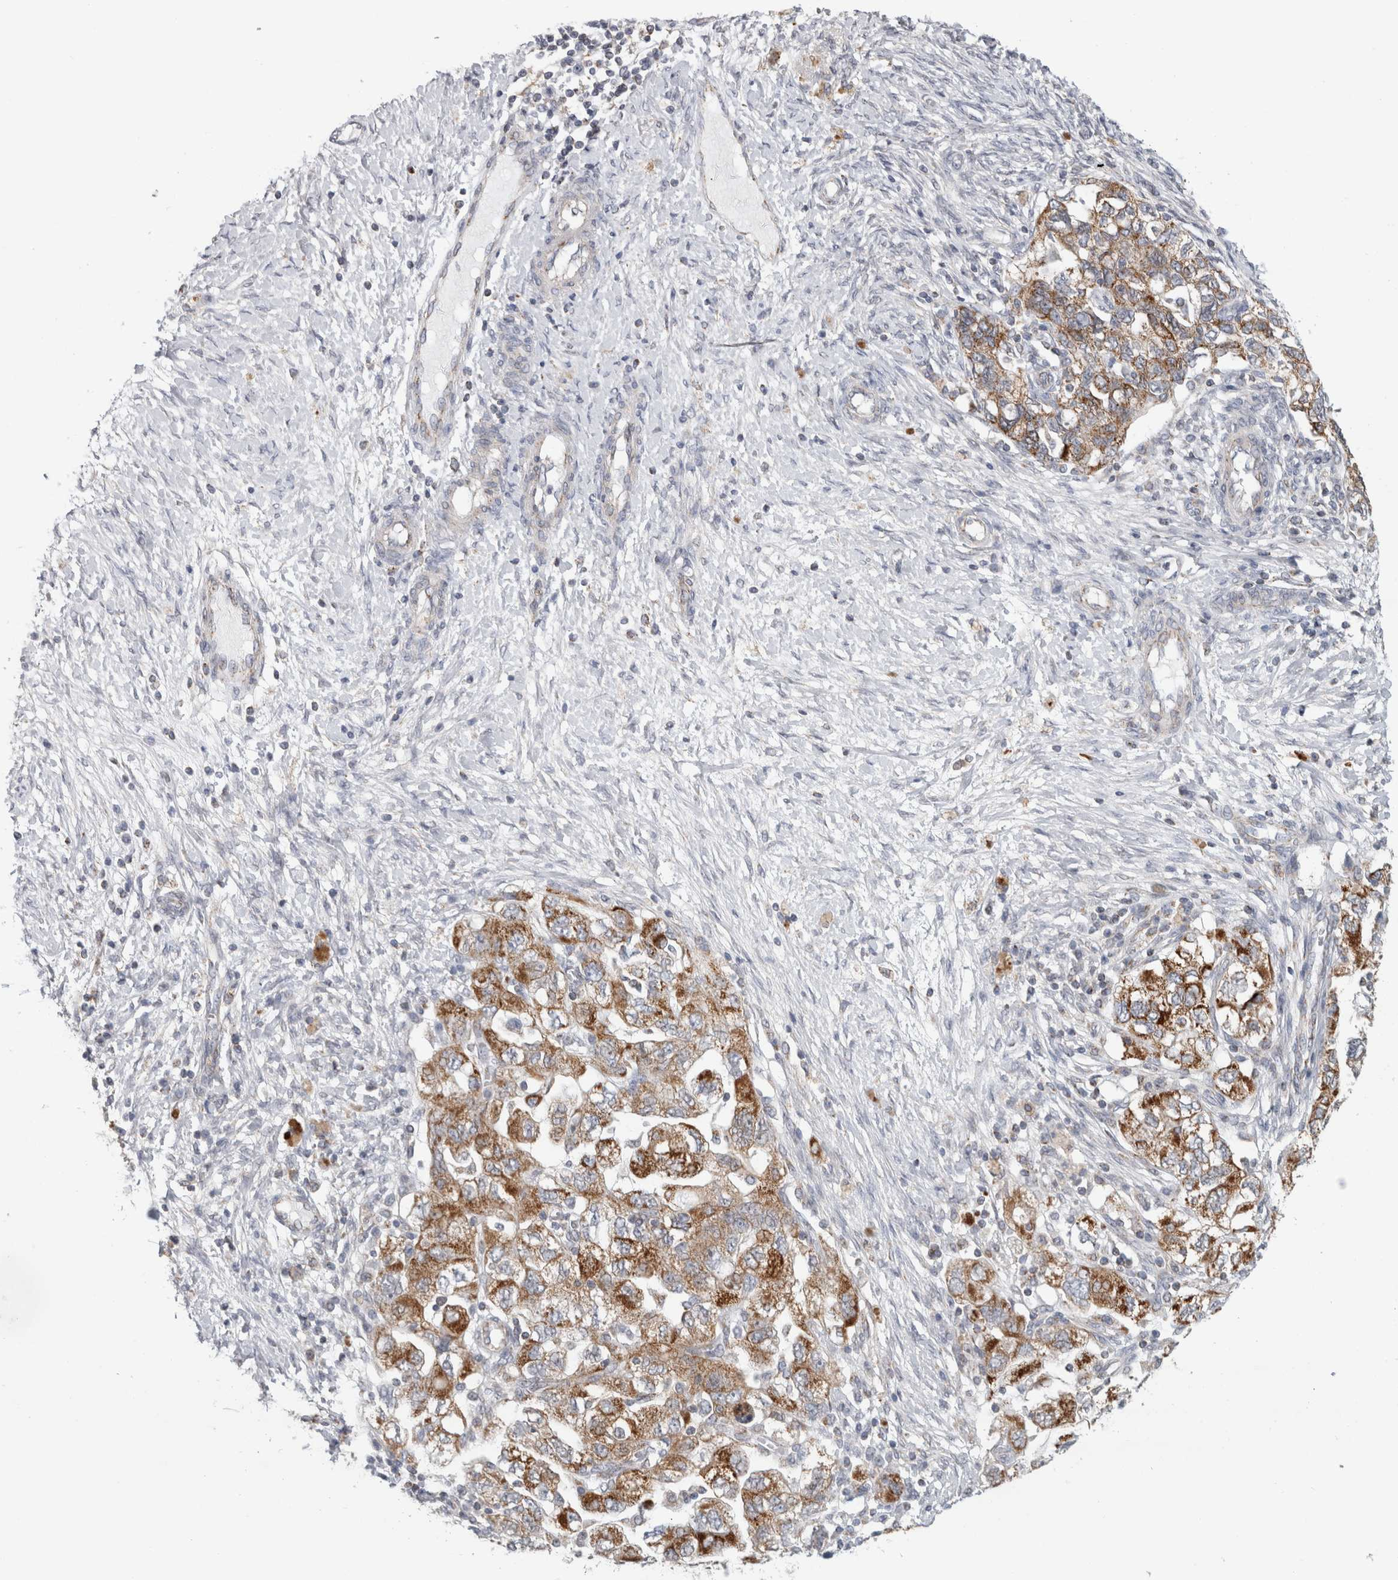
{"staining": {"intensity": "moderate", "quantity": ">75%", "location": "cytoplasmic/membranous"}, "tissue": "ovarian cancer", "cell_type": "Tumor cells", "image_type": "cancer", "snomed": [{"axis": "morphology", "description": "Carcinoma, NOS"}, {"axis": "morphology", "description": "Cystadenocarcinoma, serous, NOS"}, {"axis": "topography", "description": "Ovary"}], "caption": "Serous cystadenocarcinoma (ovarian) stained with a brown dye exhibits moderate cytoplasmic/membranous positive expression in approximately >75% of tumor cells.", "gene": "RAB18", "patient": {"sex": "female", "age": 69}}